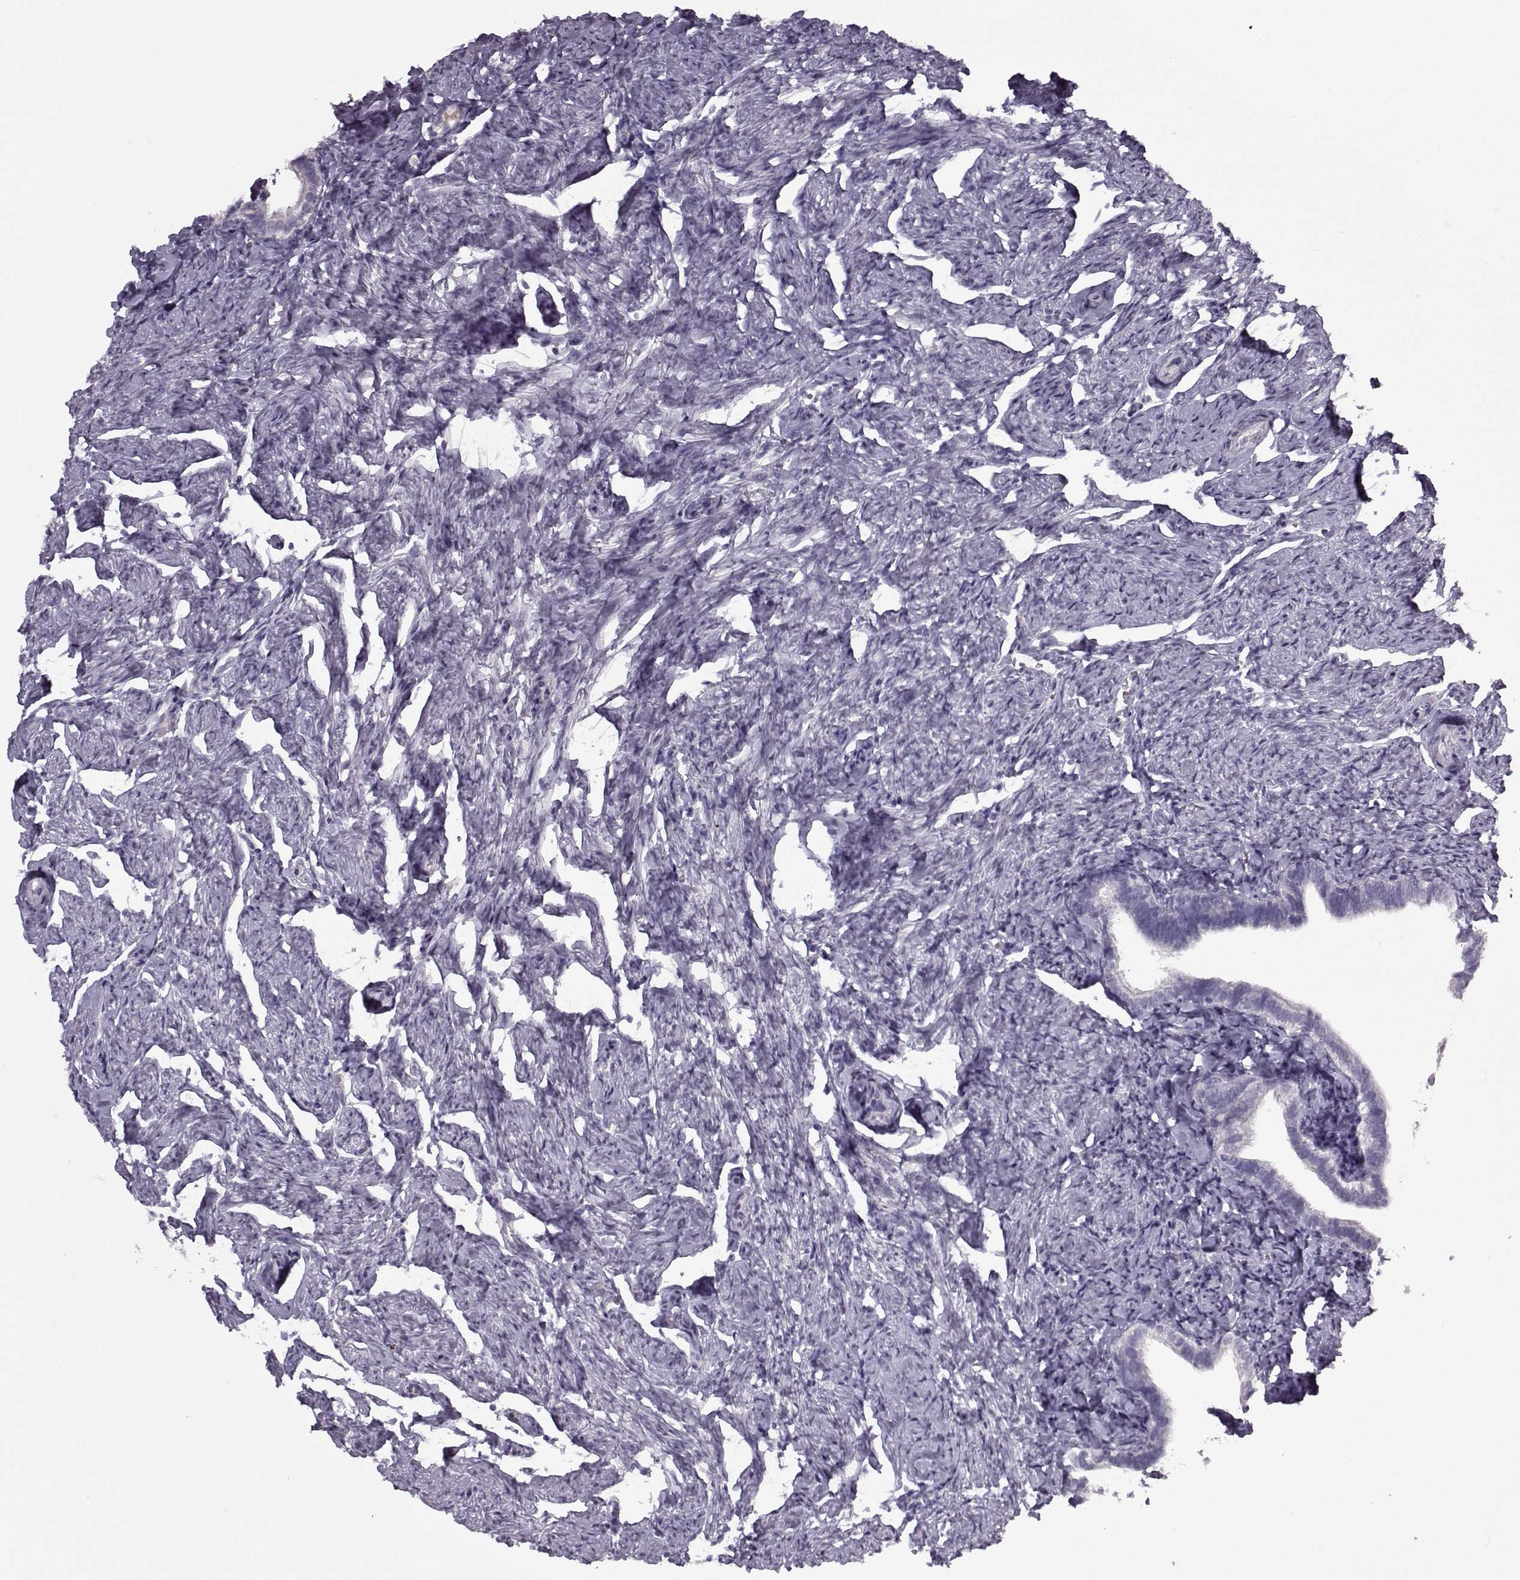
{"staining": {"intensity": "negative", "quantity": "none", "location": "none"}, "tissue": "fallopian tube", "cell_type": "Glandular cells", "image_type": "normal", "snomed": [{"axis": "morphology", "description": "Normal tissue, NOS"}, {"axis": "topography", "description": "Fallopian tube"}], "caption": "Immunohistochemistry (IHC) micrograph of unremarkable fallopian tube: human fallopian tube stained with DAB (3,3'-diaminobenzidine) exhibits no significant protein staining in glandular cells.", "gene": "KRT9", "patient": {"sex": "female", "age": 41}}